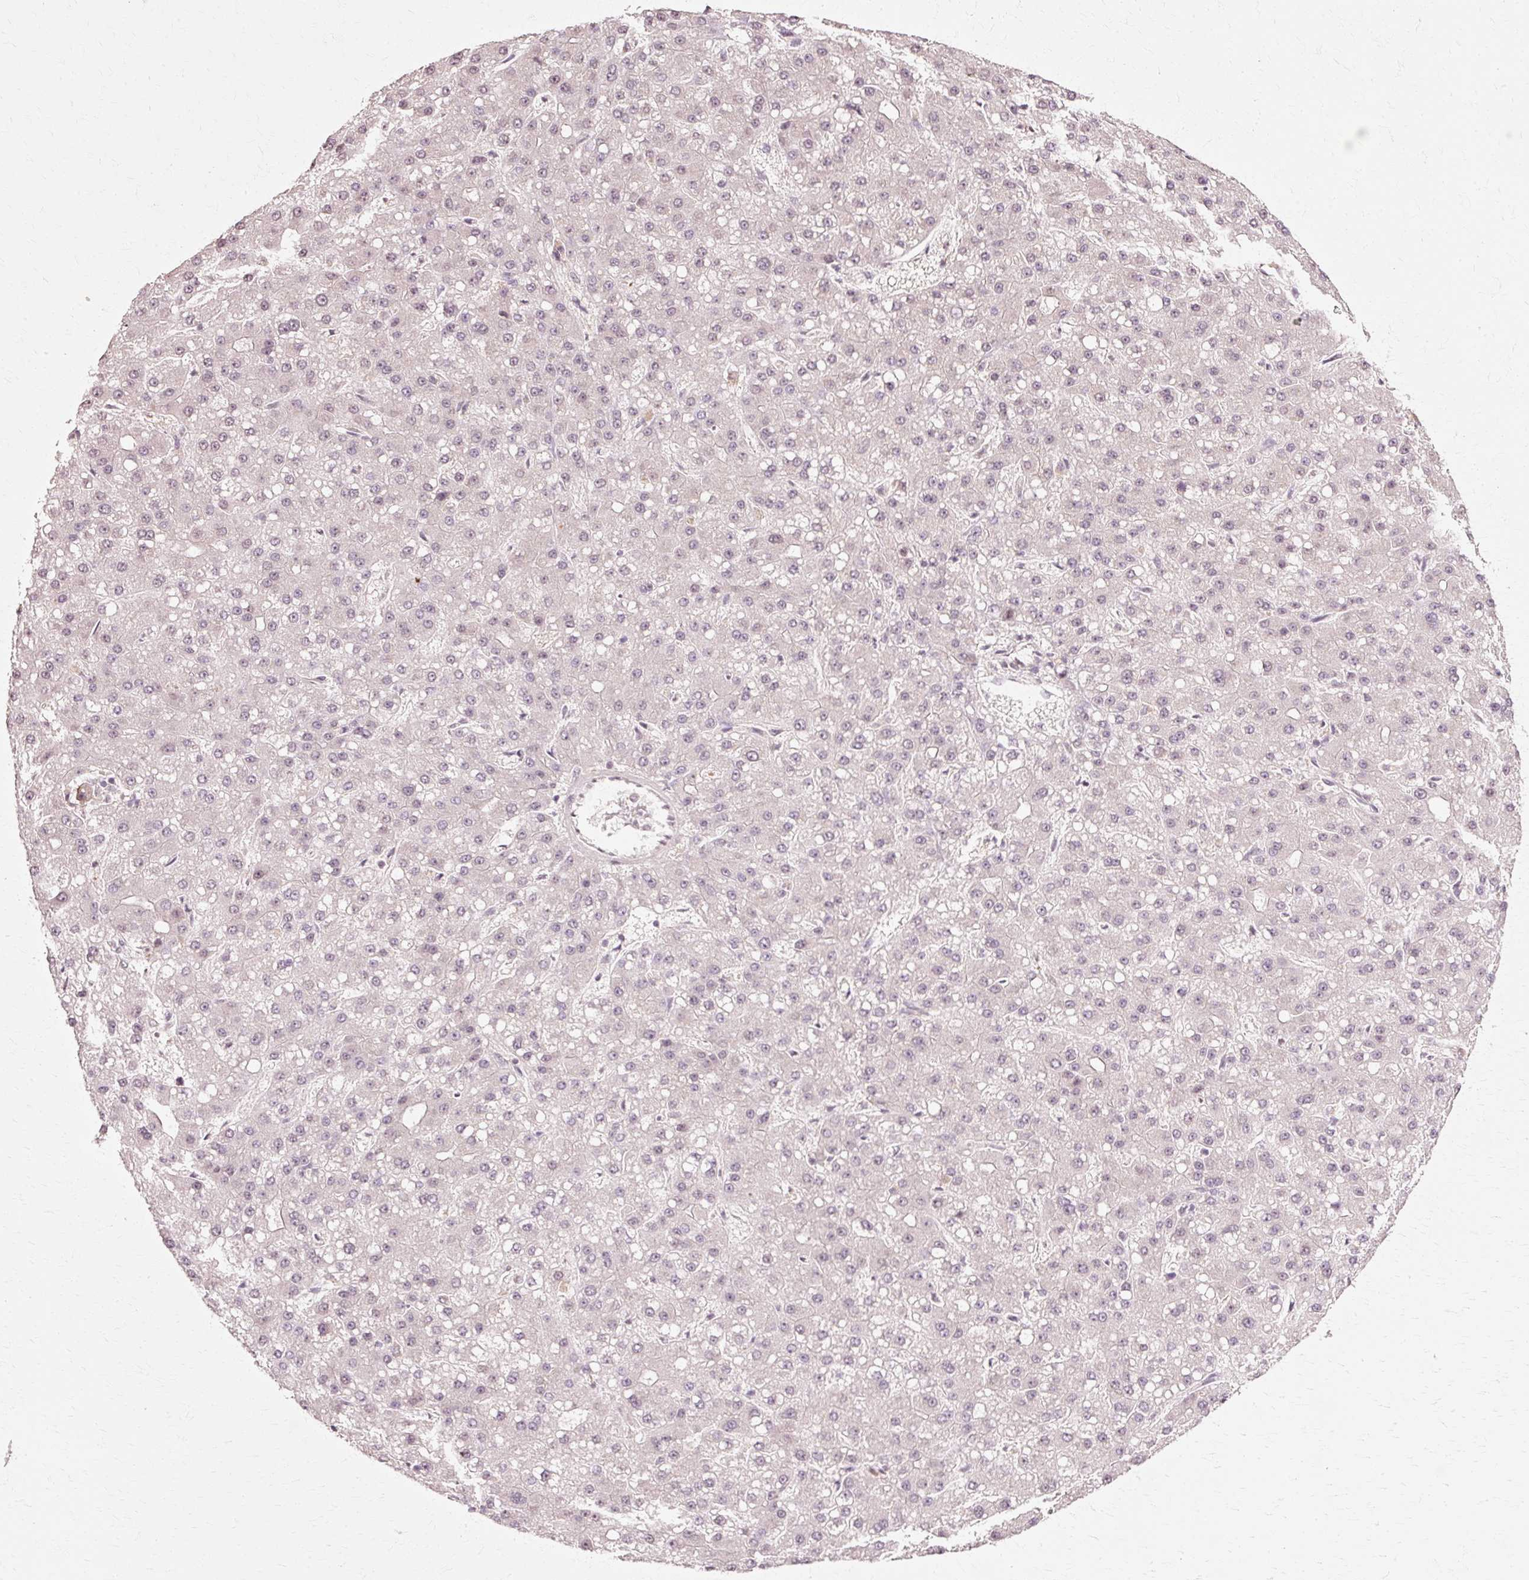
{"staining": {"intensity": "weak", "quantity": "<25%", "location": "nuclear"}, "tissue": "liver cancer", "cell_type": "Tumor cells", "image_type": "cancer", "snomed": [{"axis": "morphology", "description": "Carcinoma, Hepatocellular, NOS"}, {"axis": "topography", "description": "Liver"}], "caption": "Liver cancer (hepatocellular carcinoma) stained for a protein using immunohistochemistry displays no positivity tumor cells.", "gene": "RGPD5", "patient": {"sex": "male", "age": 67}}